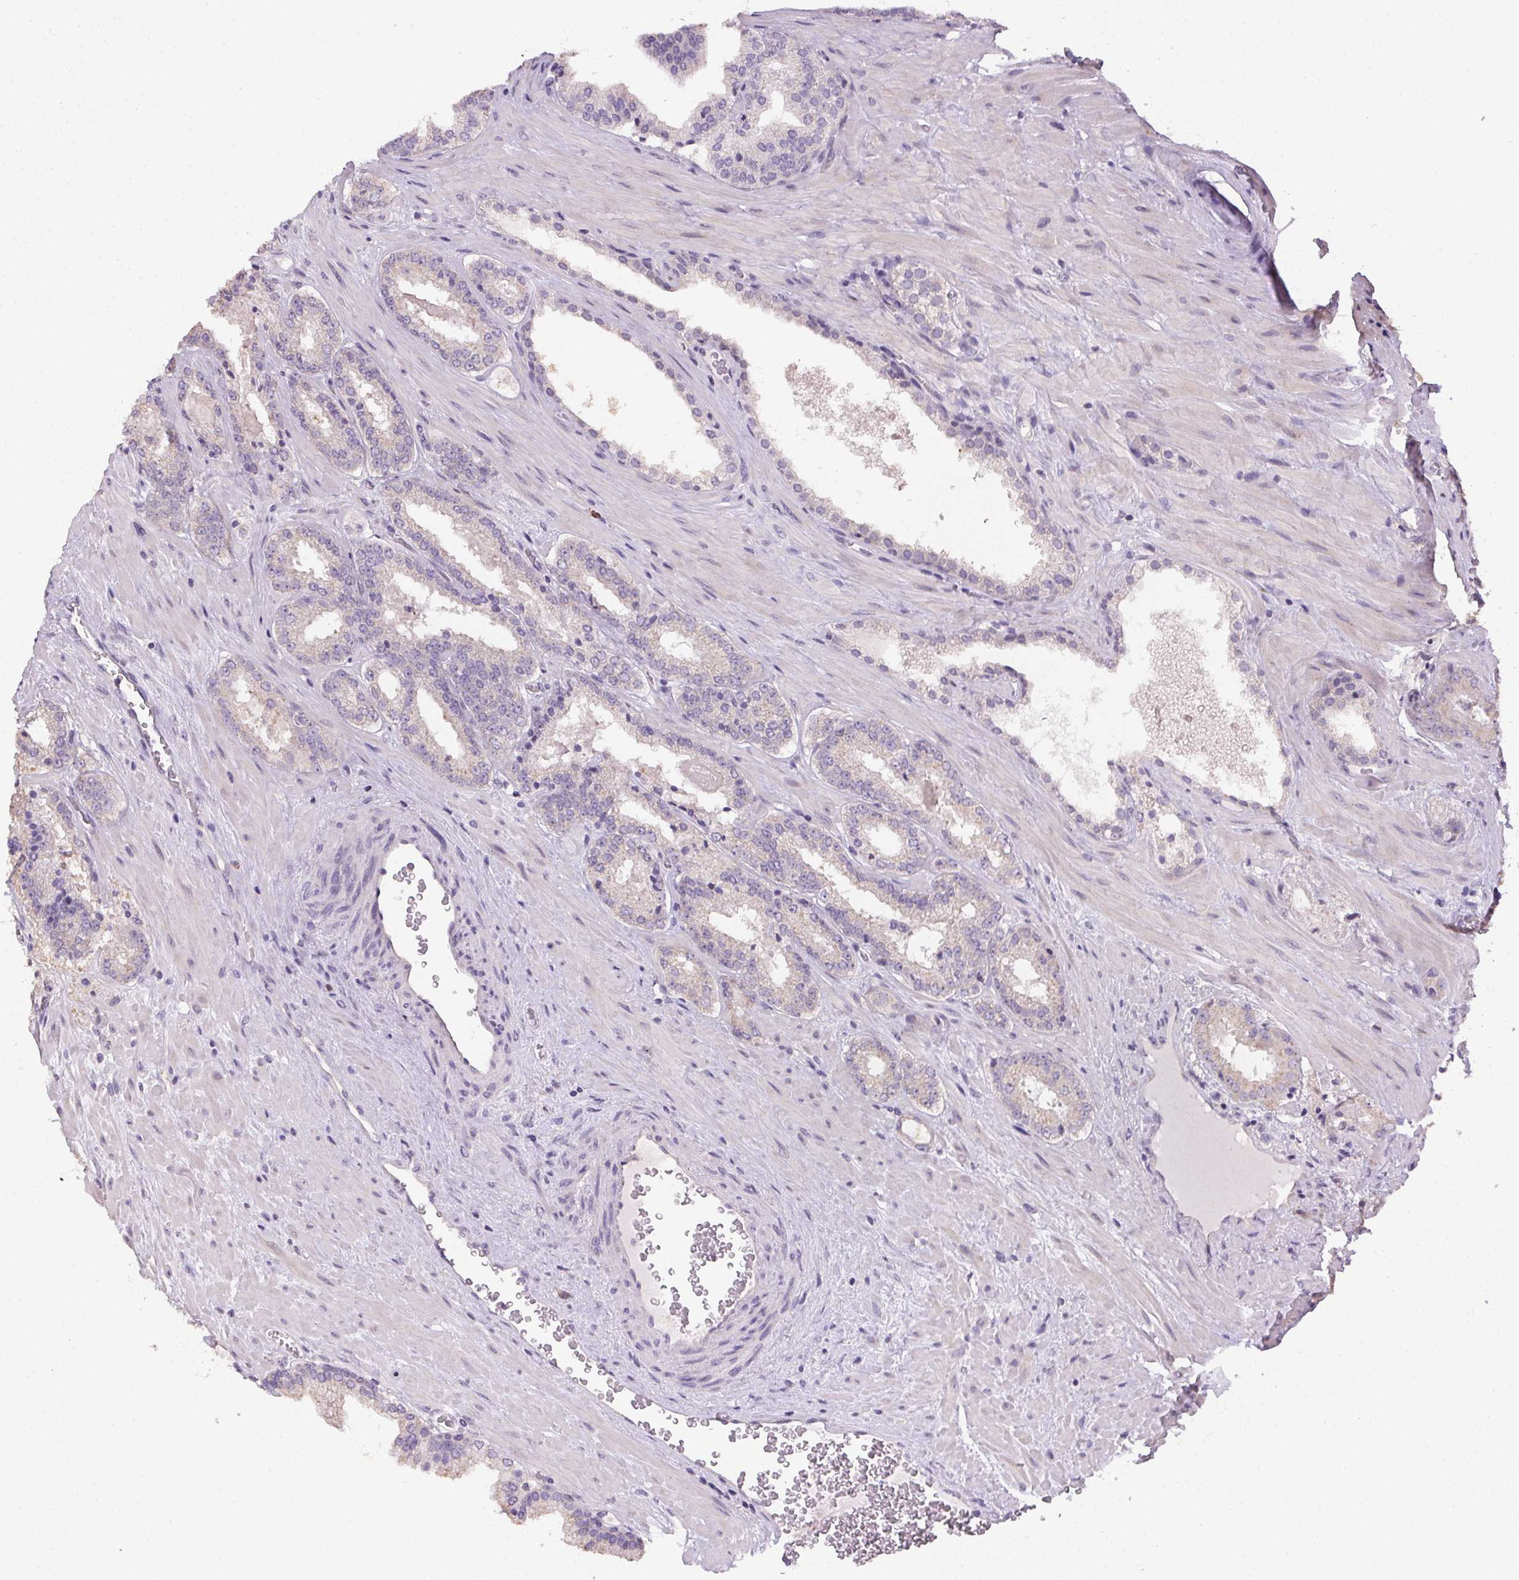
{"staining": {"intensity": "negative", "quantity": "none", "location": "none"}, "tissue": "prostate cancer", "cell_type": "Tumor cells", "image_type": "cancer", "snomed": [{"axis": "morphology", "description": "Adenocarcinoma, NOS"}, {"axis": "topography", "description": "Prostate"}], "caption": "Immunohistochemistry histopathology image of neoplastic tissue: prostate cancer (adenocarcinoma) stained with DAB (3,3'-diaminobenzidine) displays no significant protein expression in tumor cells.", "gene": "SPACA9", "patient": {"sex": "male", "age": 63}}